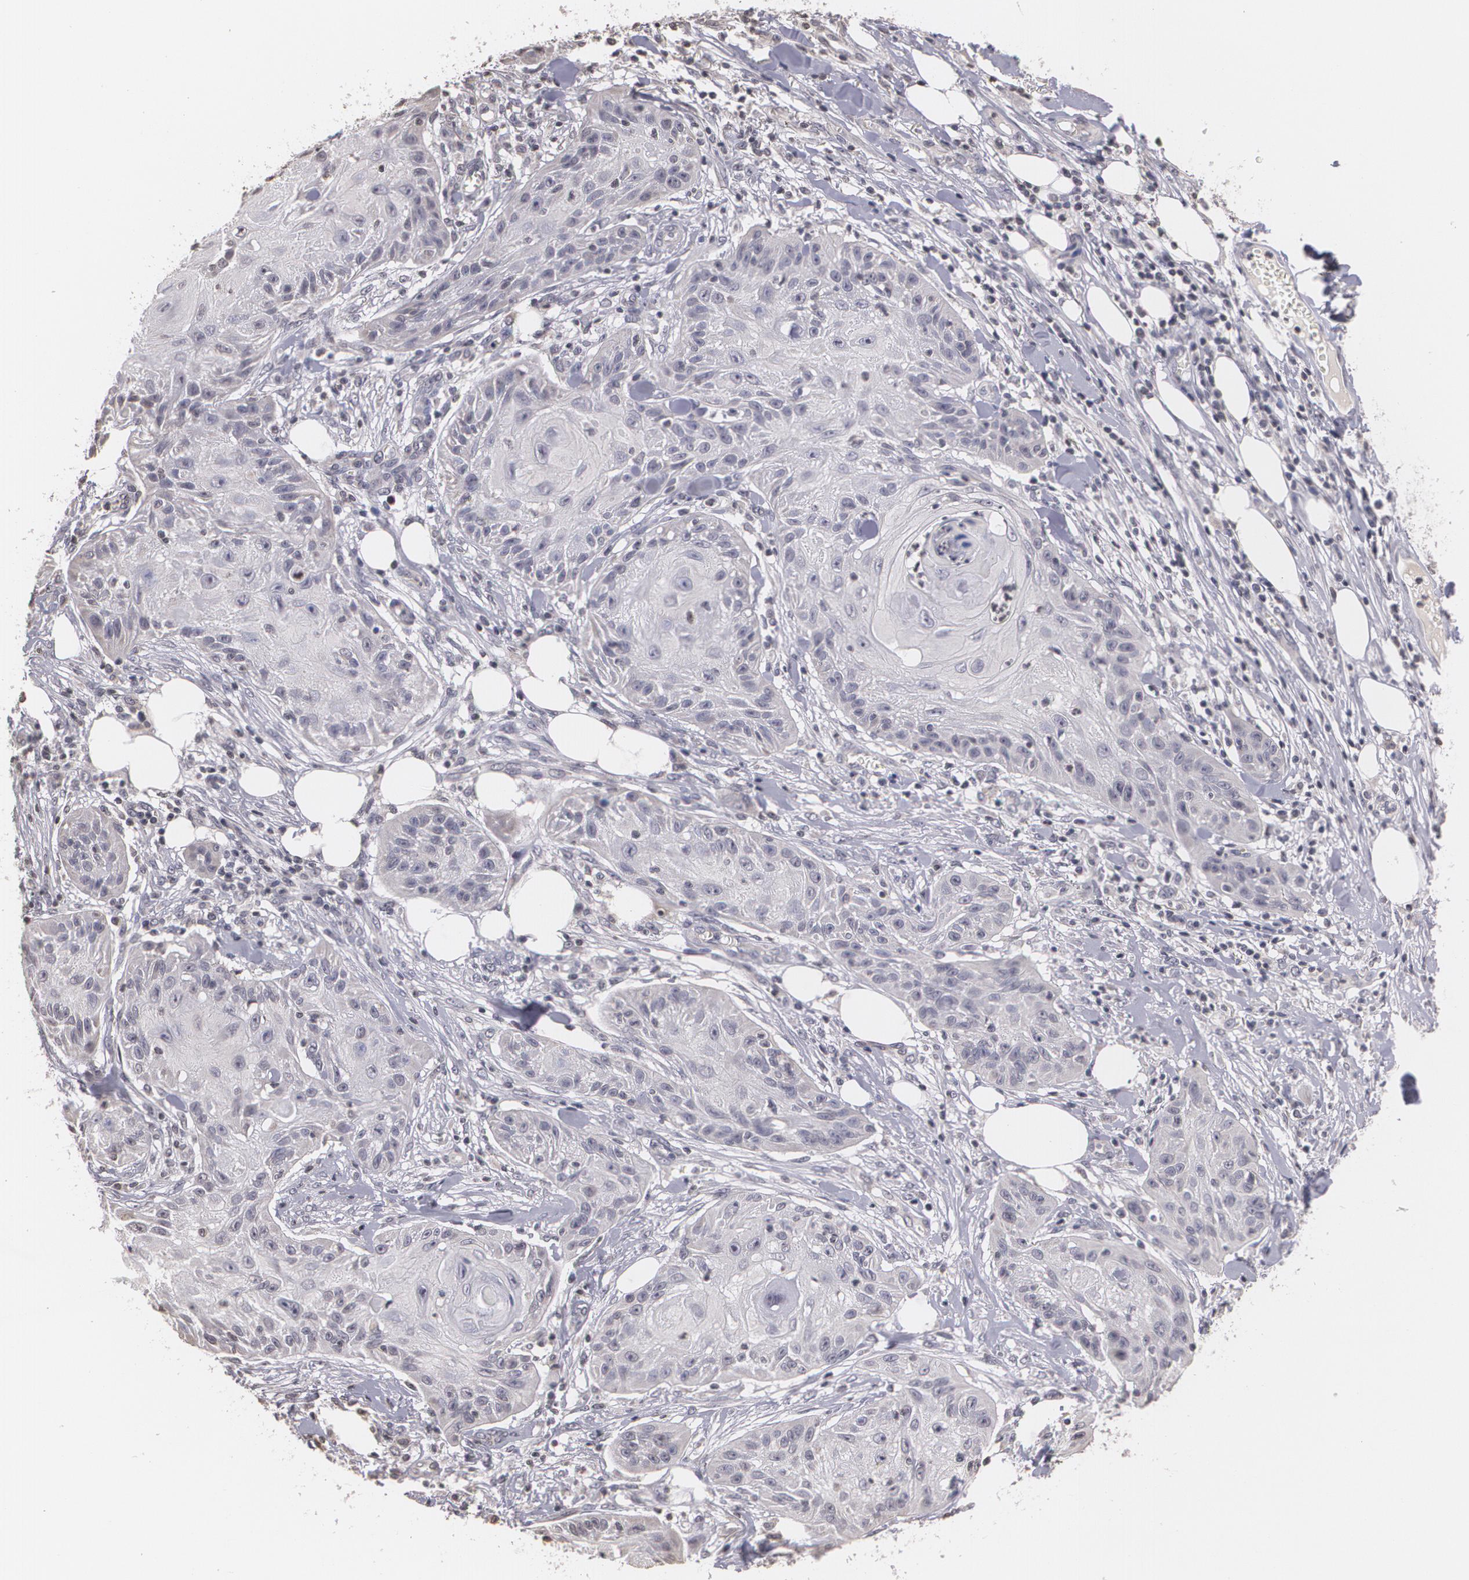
{"staining": {"intensity": "negative", "quantity": "none", "location": "none"}, "tissue": "skin cancer", "cell_type": "Tumor cells", "image_type": "cancer", "snomed": [{"axis": "morphology", "description": "Squamous cell carcinoma, NOS"}, {"axis": "topography", "description": "Skin"}], "caption": "Immunohistochemical staining of human skin squamous cell carcinoma reveals no significant staining in tumor cells. (Stains: DAB (3,3'-diaminobenzidine) immunohistochemistry with hematoxylin counter stain, Microscopy: brightfield microscopy at high magnification).", "gene": "THRB", "patient": {"sex": "female", "age": 88}}